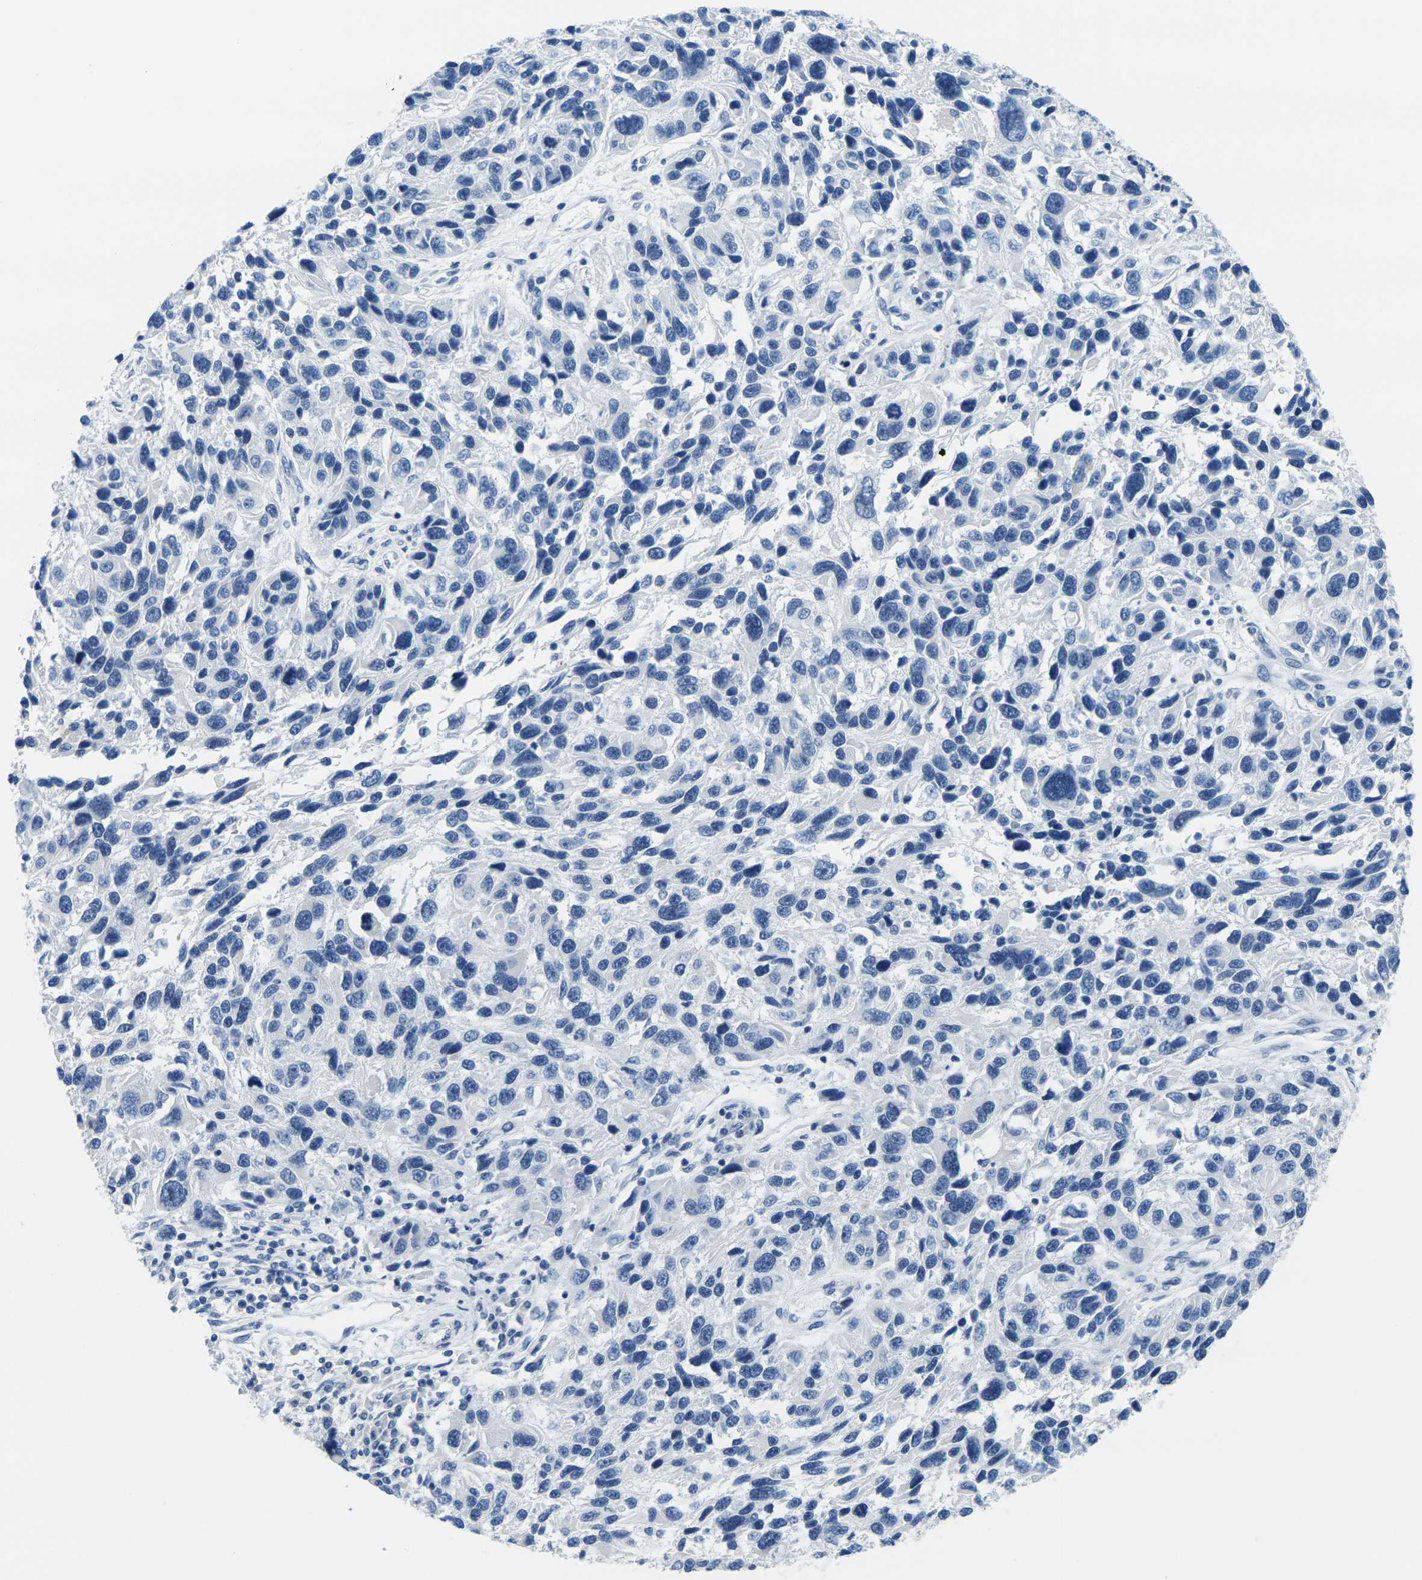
{"staining": {"intensity": "negative", "quantity": "none", "location": "none"}, "tissue": "melanoma", "cell_type": "Tumor cells", "image_type": "cancer", "snomed": [{"axis": "morphology", "description": "Malignant melanoma, NOS"}, {"axis": "topography", "description": "Skin"}], "caption": "This is an immunohistochemistry (IHC) histopathology image of human melanoma. There is no positivity in tumor cells.", "gene": "GPR15", "patient": {"sex": "male", "age": 53}}